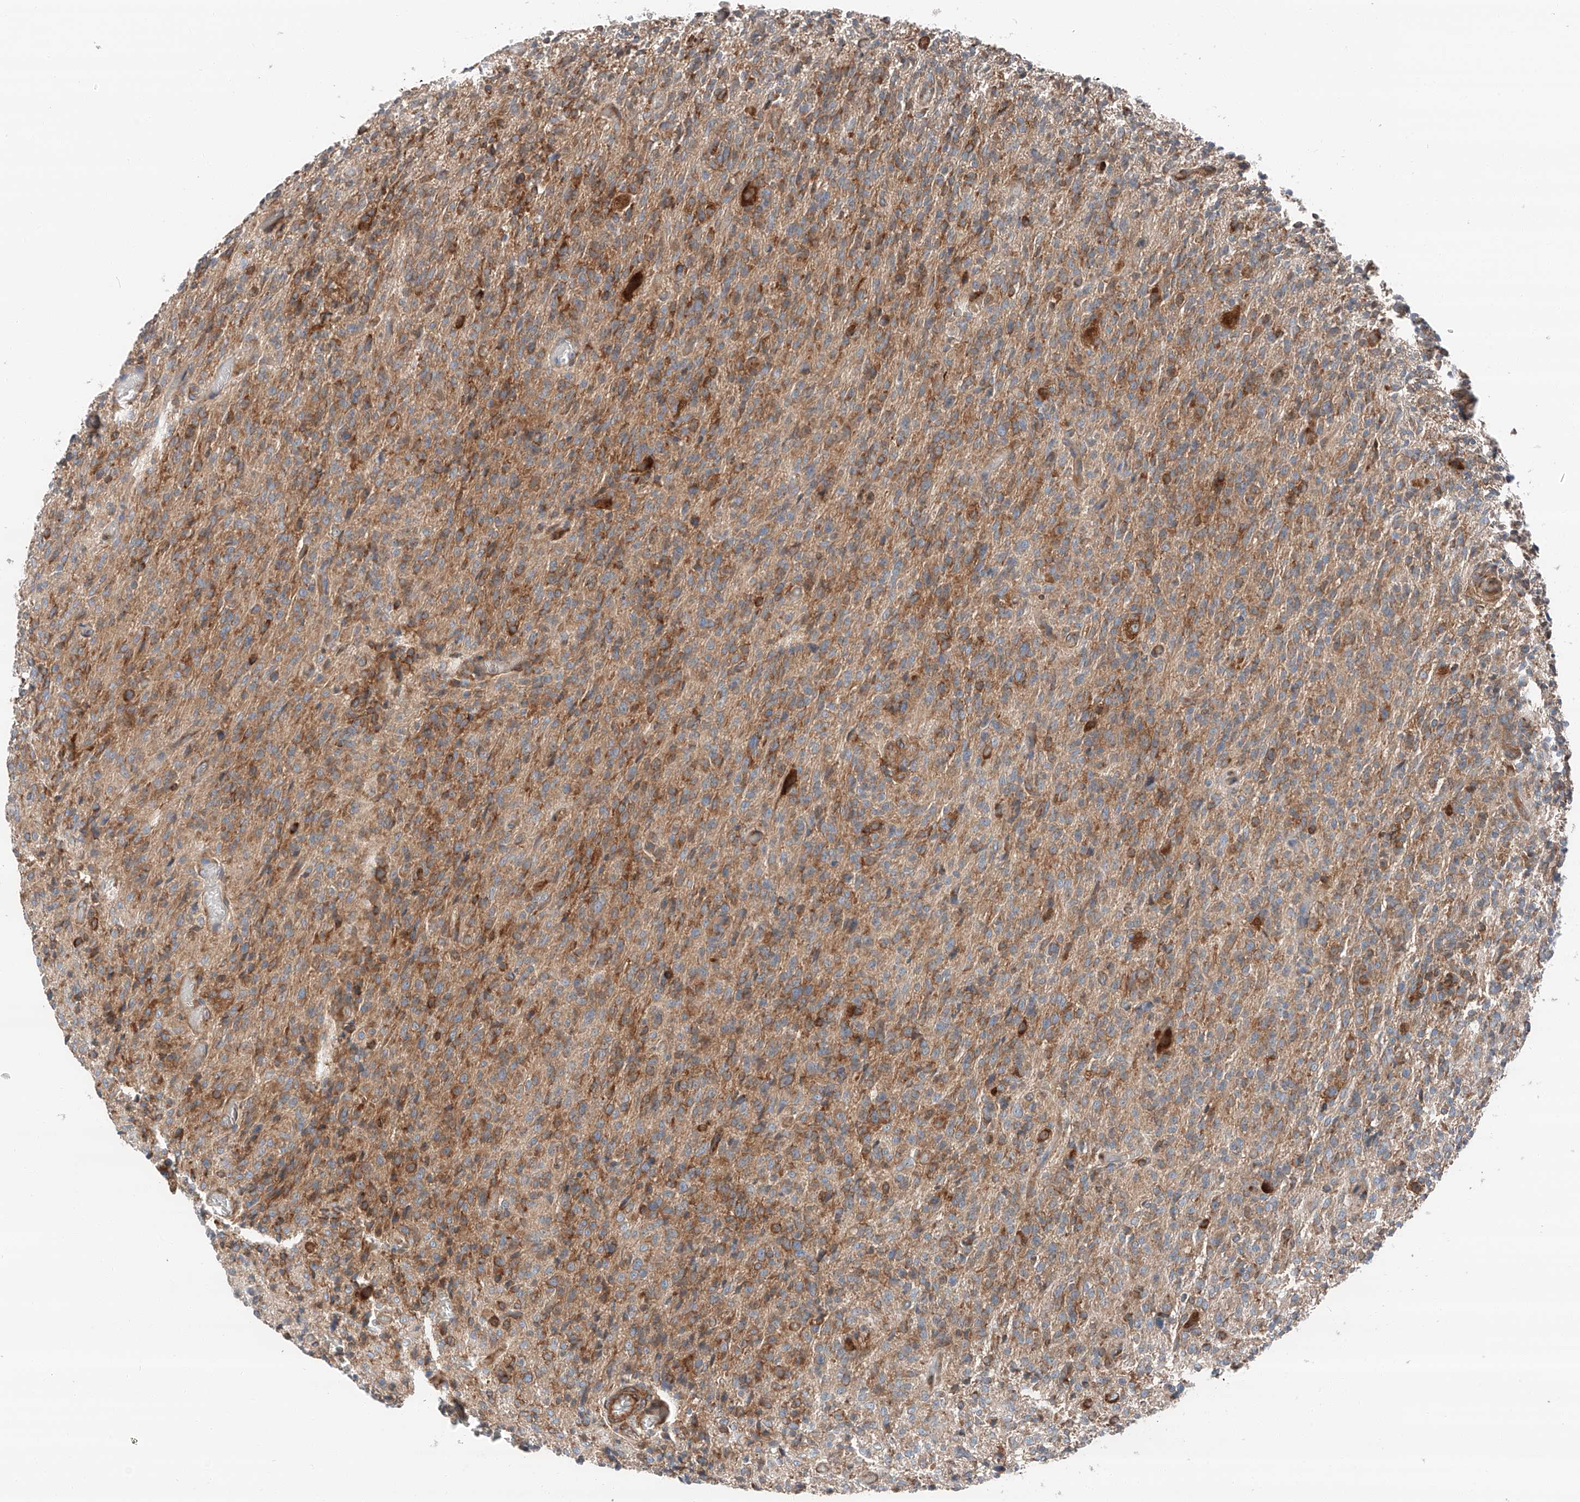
{"staining": {"intensity": "moderate", "quantity": "25%-75%", "location": "cytoplasmic/membranous"}, "tissue": "glioma", "cell_type": "Tumor cells", "image_type": "cancer", "snomed": [{"axis": "morphology", "description": "Glioma, malignant, High grade"}, {"axis": "topography", "description": "Brain"}], "caption": "This histopathology image reveals immunohistochemistry (IHC) staining of human glioma, with medium moderate cytoplasmic/membranous expression in about 25%-75% of tumor cells.", "gene": "ZC3H15", "patient": {"sex": "female", "age": 57}}